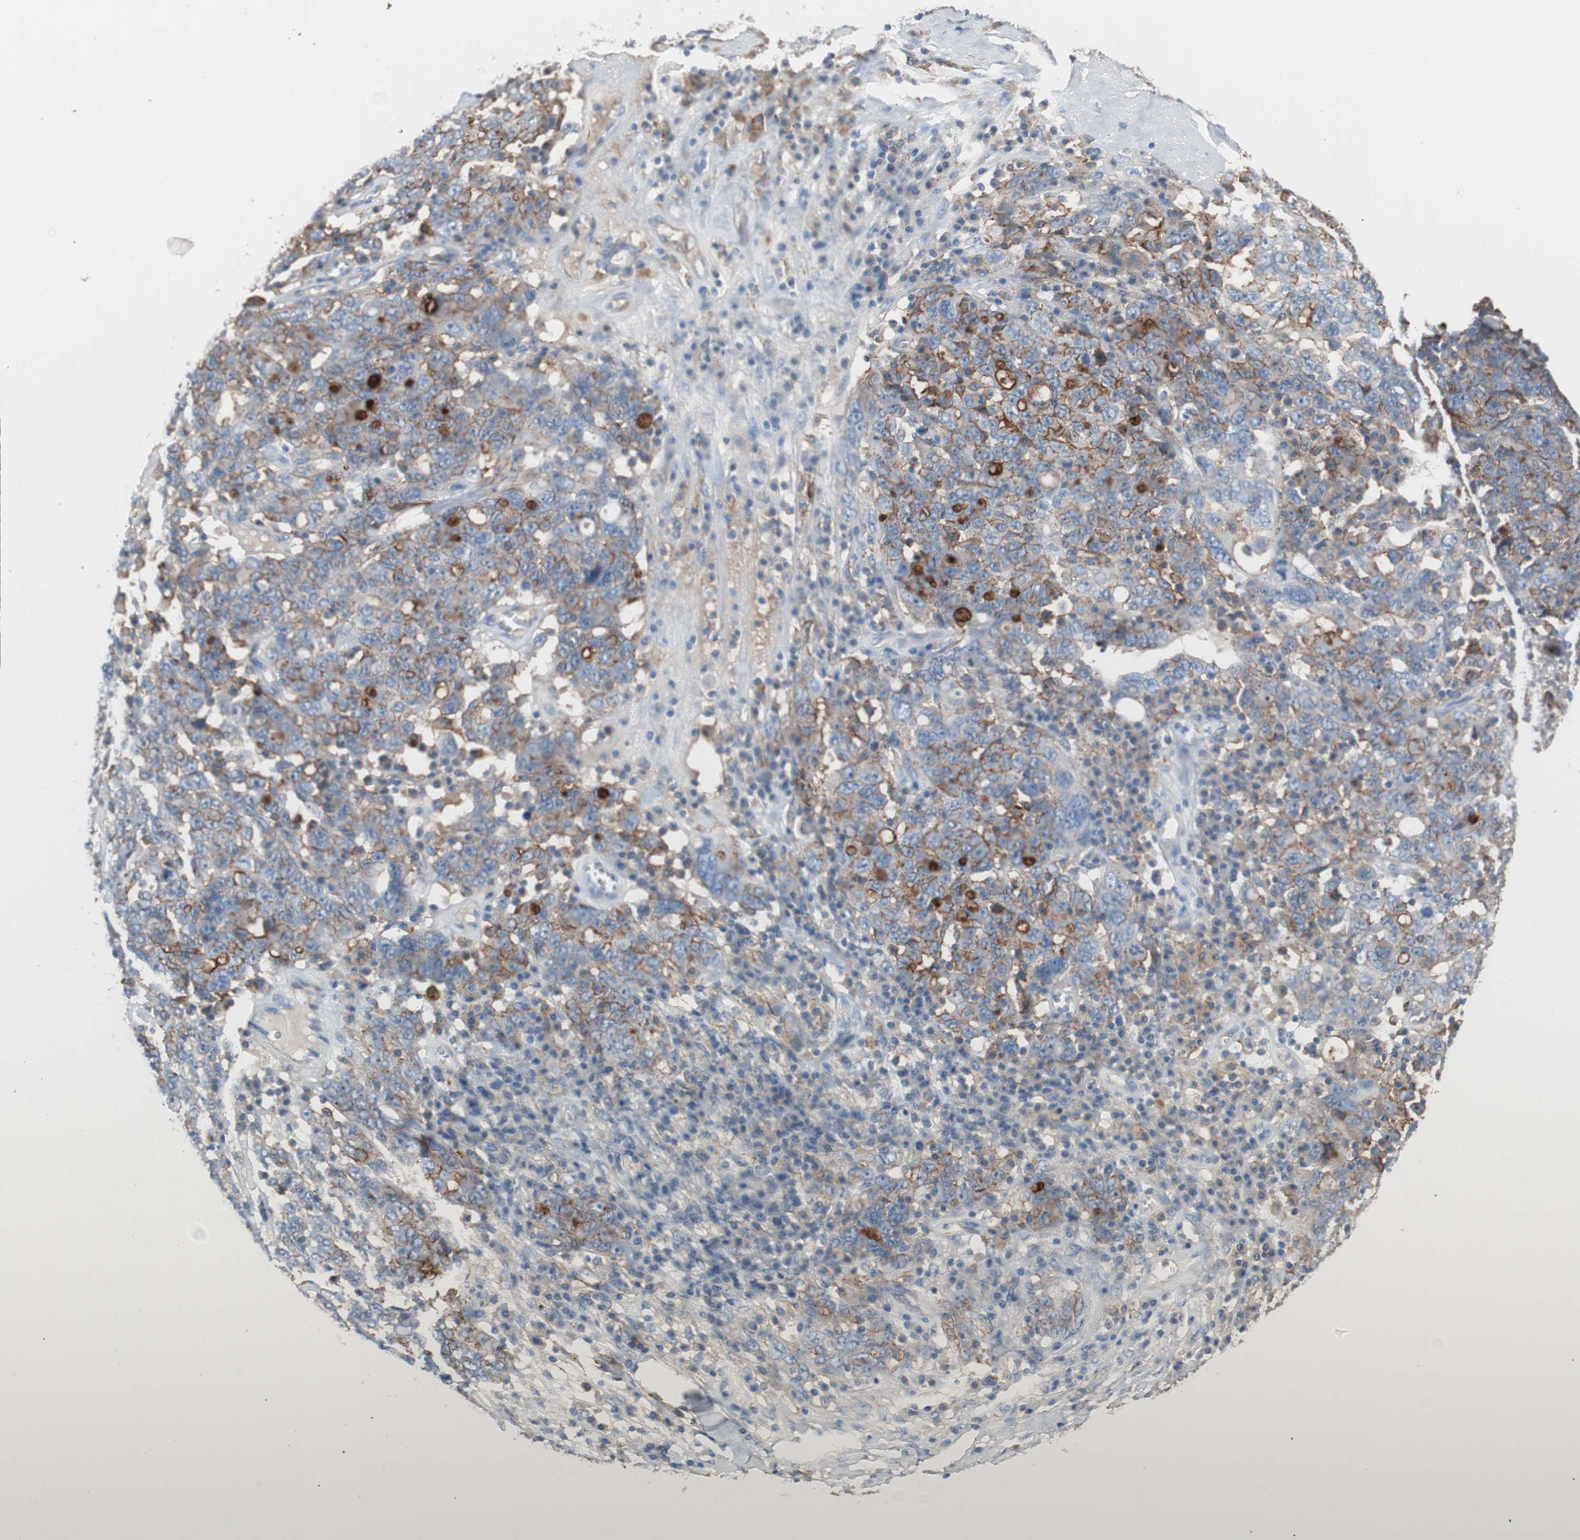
{"staining": {"intensity": "moderate", "quantity": "<25%", "location": "cytoplasmic/membranous"}, "tissue": "ovarian cancer", "cell_type": "Tumor cells", "image_type": "cancer", "snomed": [{"axis": "morphology", "description": "Carcinoma, endometroid"}, {"axis": "topography", "description": "Ovary"}], "caption": "There is low levels of moderate cytoplasmic/membranous expression in tumor cells of ovarian cancer, as demonstrated by immunohistochemical staining (brown color).", "gene": "CD81", "patient": {"sex": "female", "age": 62}}